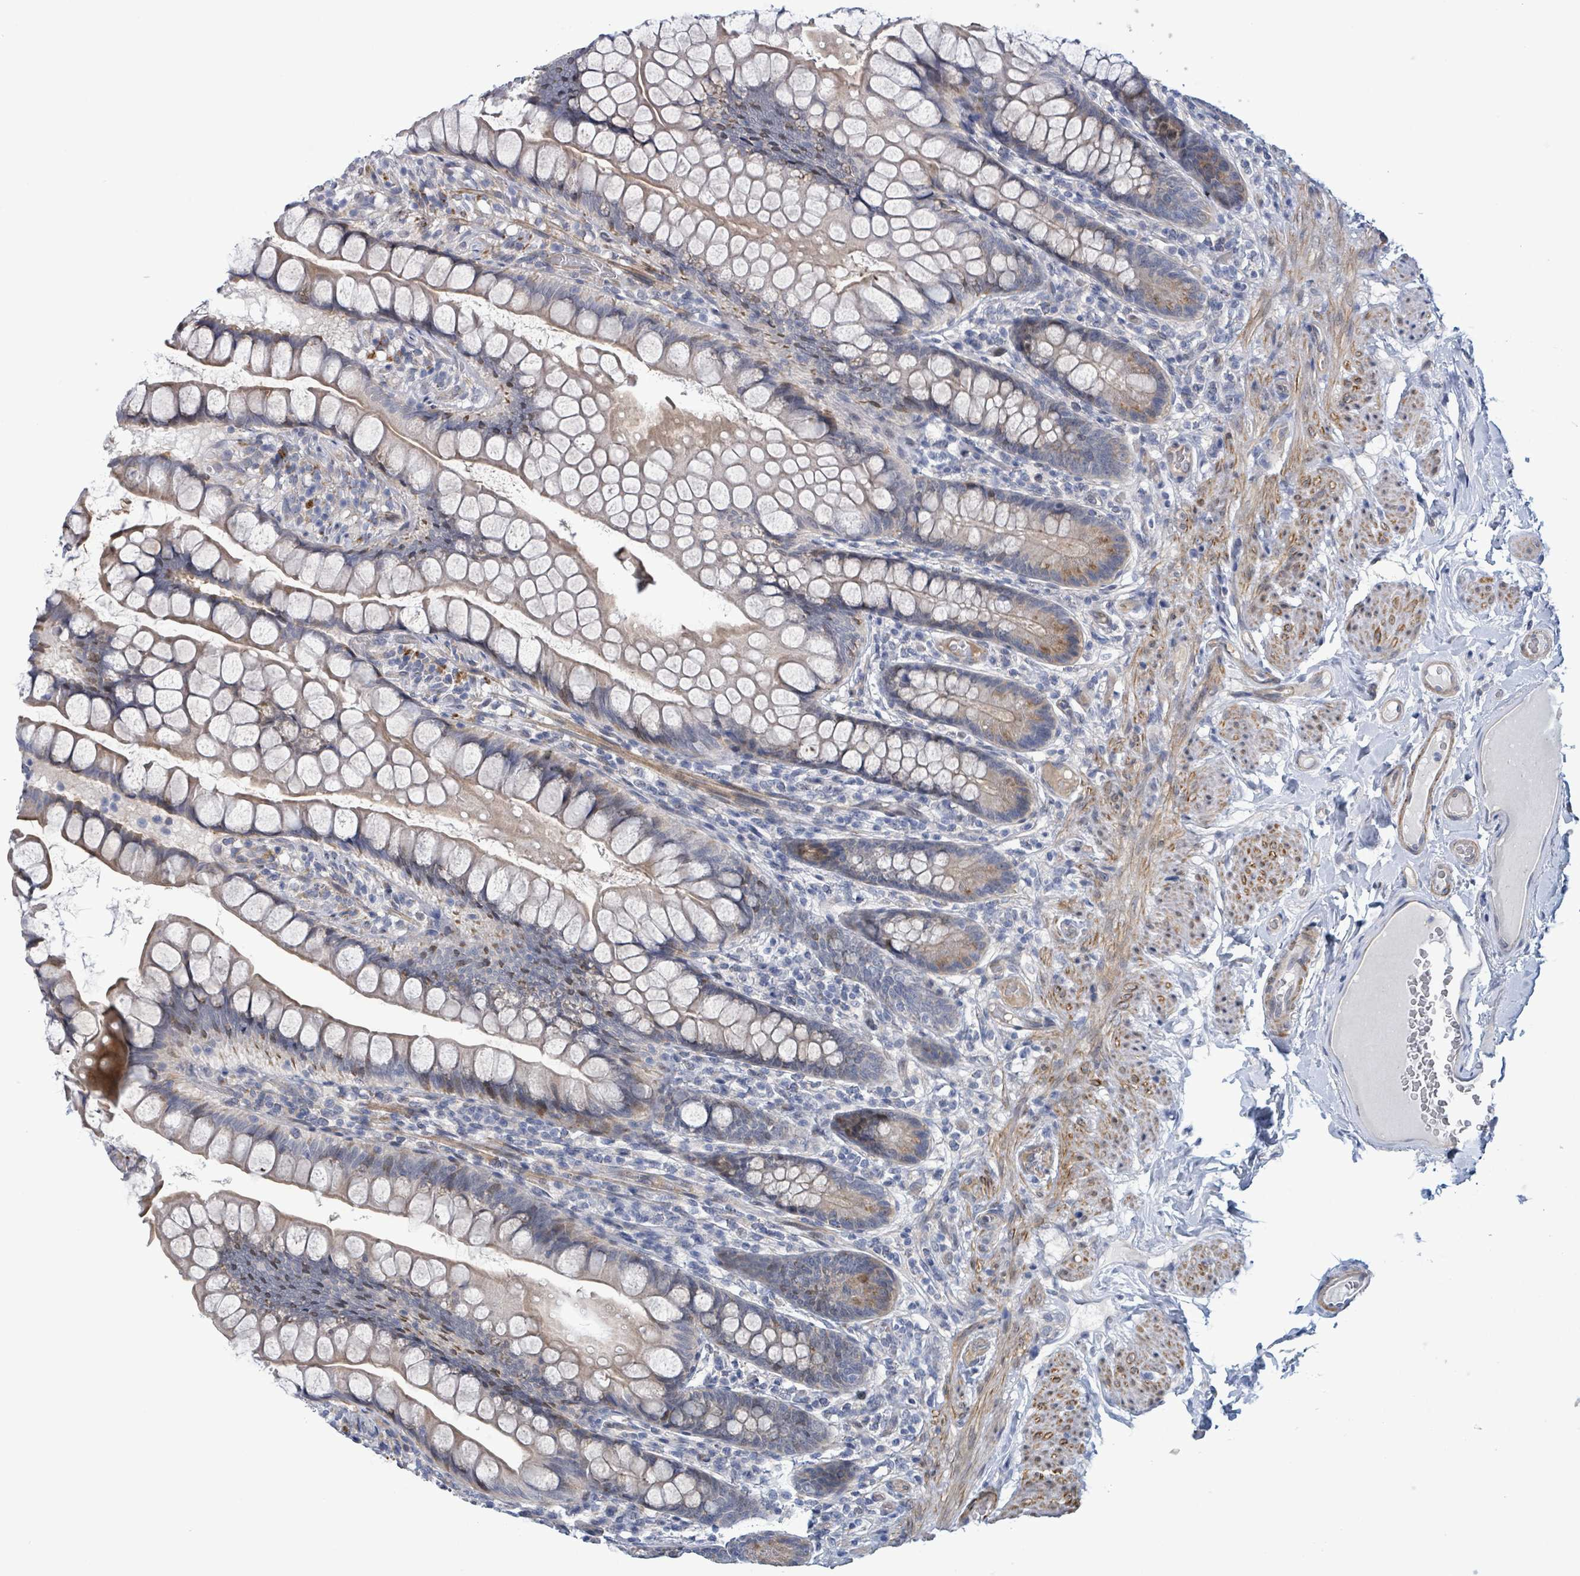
{"staining": {"intensity": "weak", "quantity": "25%-75%", "location": "cytoplasmic/membranous"}, "tissue": "small intestine", "cell_type": "Glandular cells", "image_type": "normal", "snomed": [{"axis": "morphology", "description": "Normal tissue, NOS"}, {"axis": "topography", "description": "Small intestine"}], "caption": "A brown stain shows weak cytoplasmic/membranous expression of a protein in glandular cells of normal small intestine. (DAB IHC with brightfield microscopy, high magnification).", "gene": "C9orf152", "patient": {"sex": "male", "age": 70}}